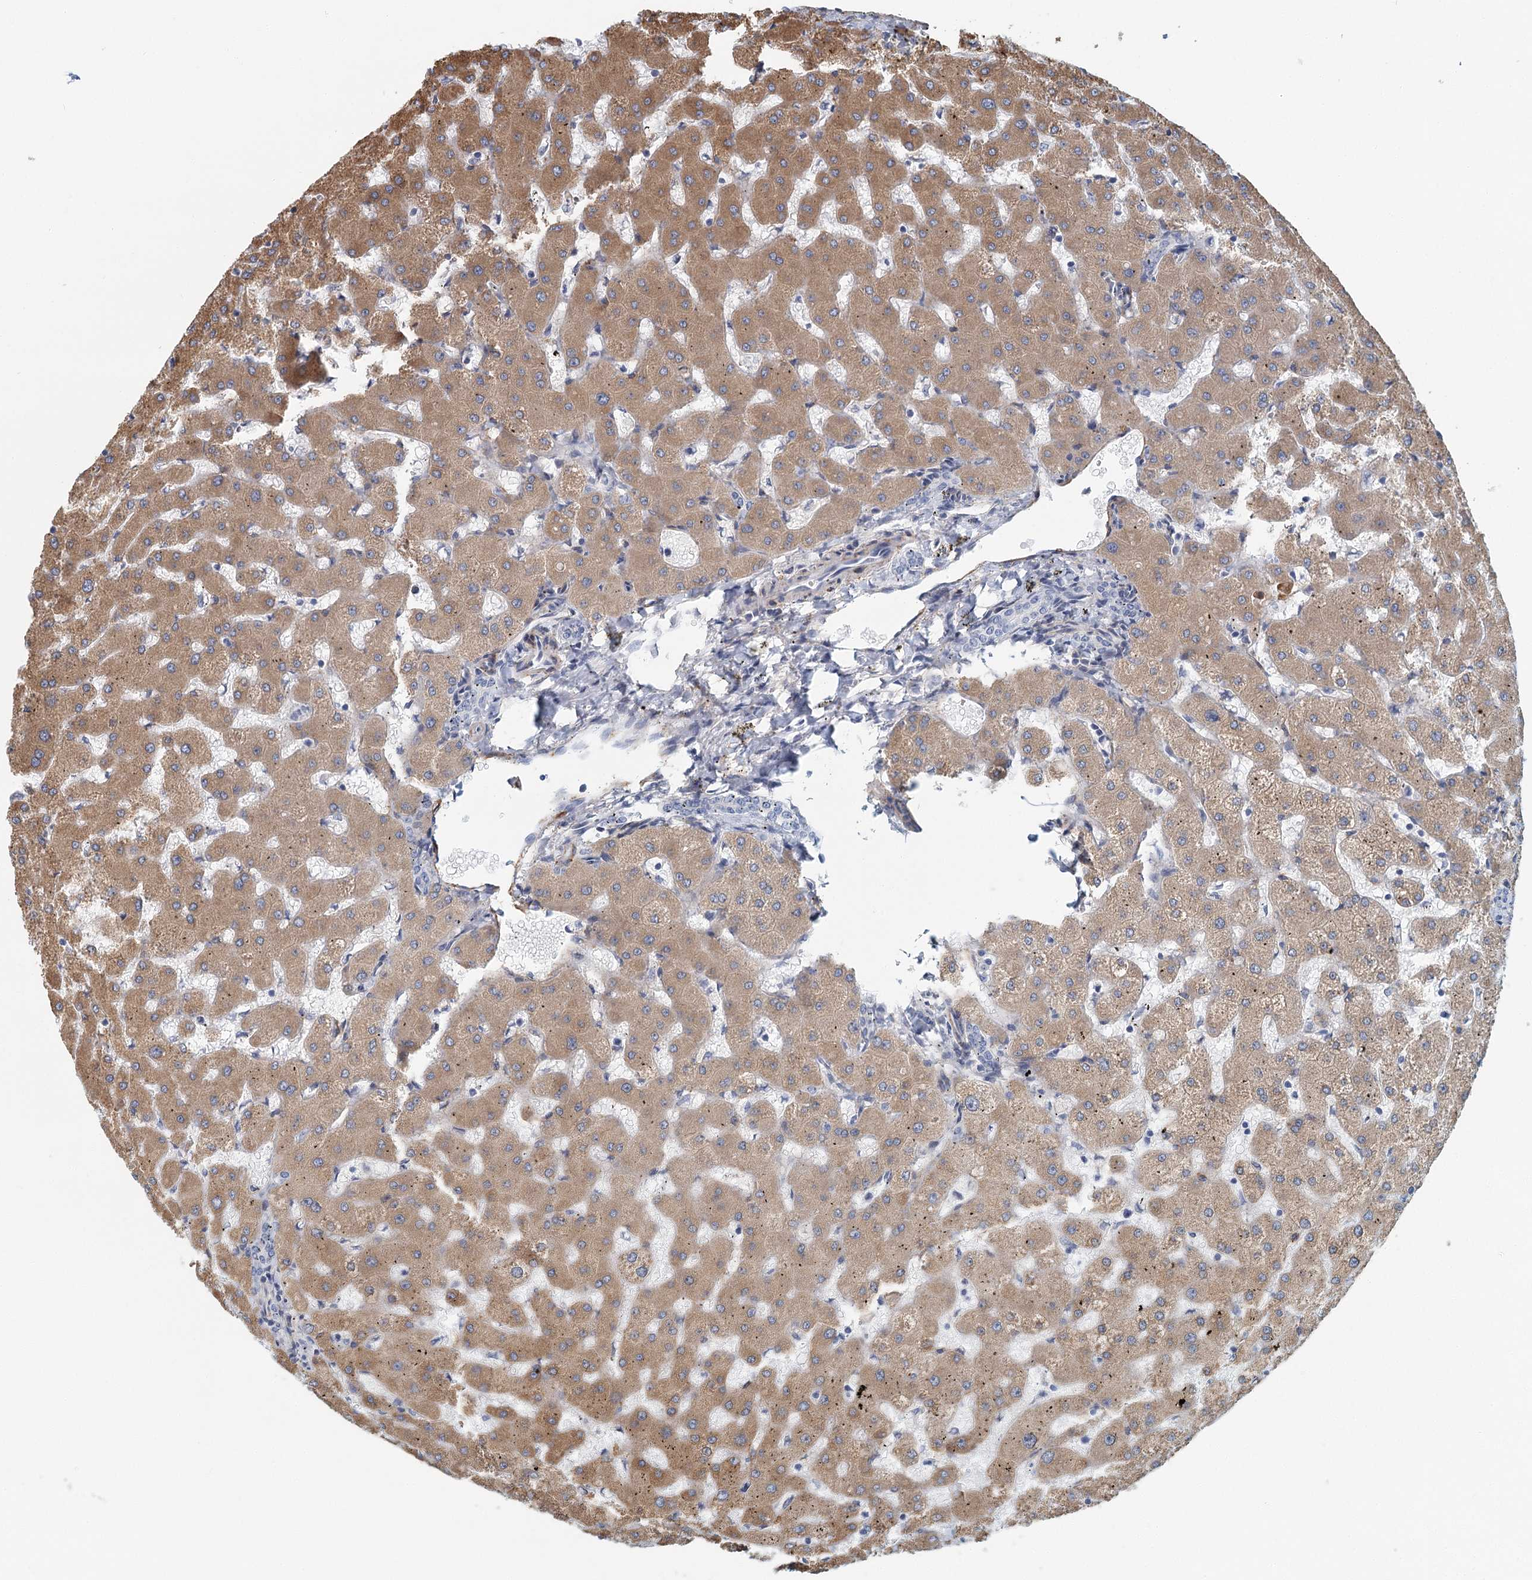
{"staining": {"intensity": "negative", "quantity": "none", "location": "none"}, "tissue": "liver", "cell_type": "Cholangiocytes", "image_type": "normal", "snomed": [{"axis": "morphology", "description": "Normal tissue, NOS"}, {"axis": "topography", "description": "Liver"}], "caption": "Human liver stained for a protein using immunohistochemistry (IHC) displays no staining in cholangiocytes.", "gene": "ZNF527", "patient": {"sex": "female", "age": 63}}